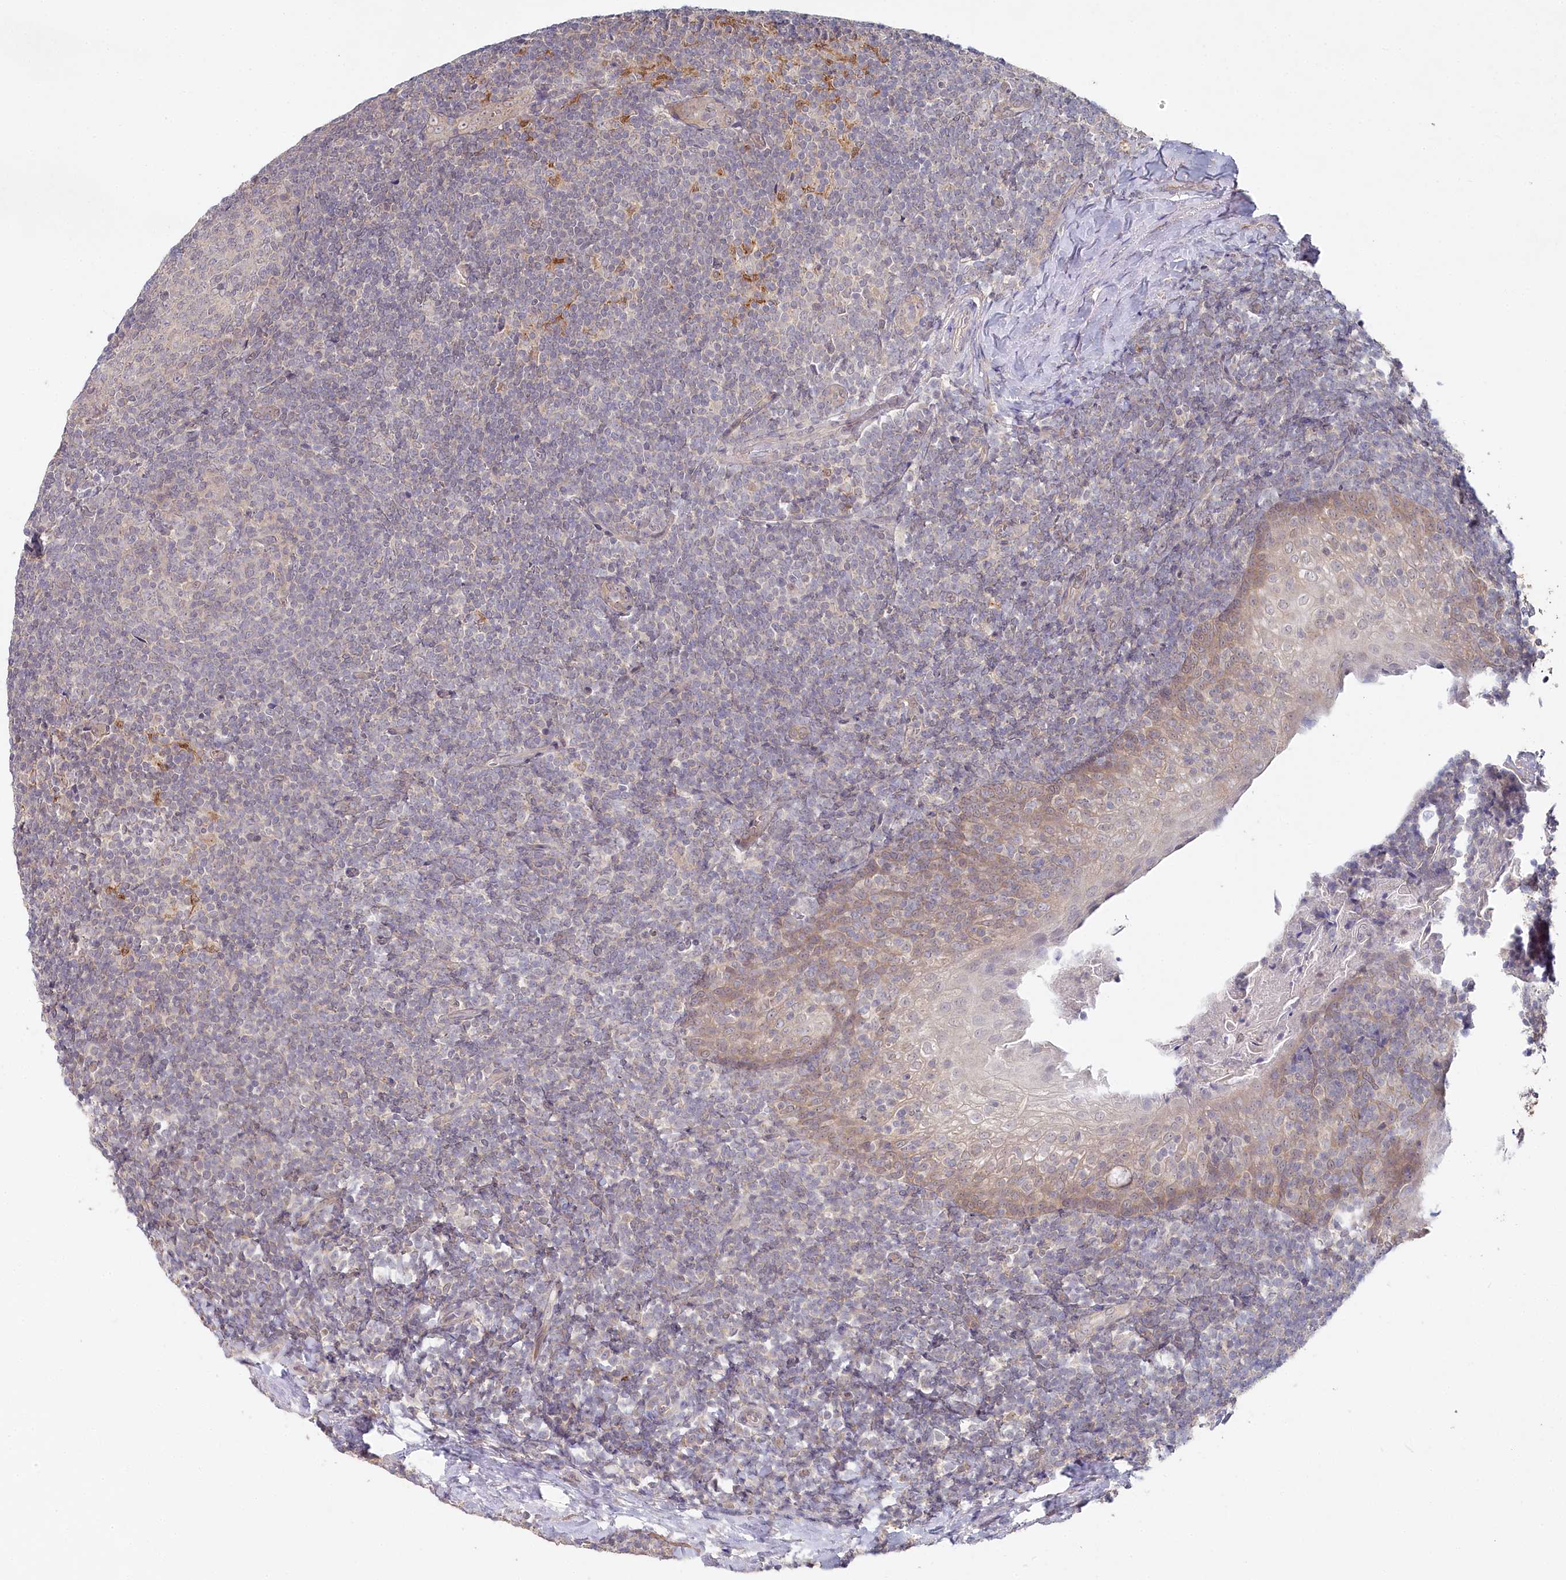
{"staining": {"intensity": "negative", "quantity": "none", "location": "none"}, "tissue": "tonsil", "cell_type": "Germinal center cells", "image_type": "normal", "snomed": [{"axis": "morphology", "description": "Normal tissue, NOS"}, {"axis": "topography", "description": "Tonsil"}], "caption": "There is no significant staining in germinal center cells of tonsil. Brightfield microscopy of immunohistochemistry stained with DAB (brown) and hematoxylin (blue), captured at high magnification.", "gene": "AAMDC", "patient": {"sex": "male", "age": 37}}